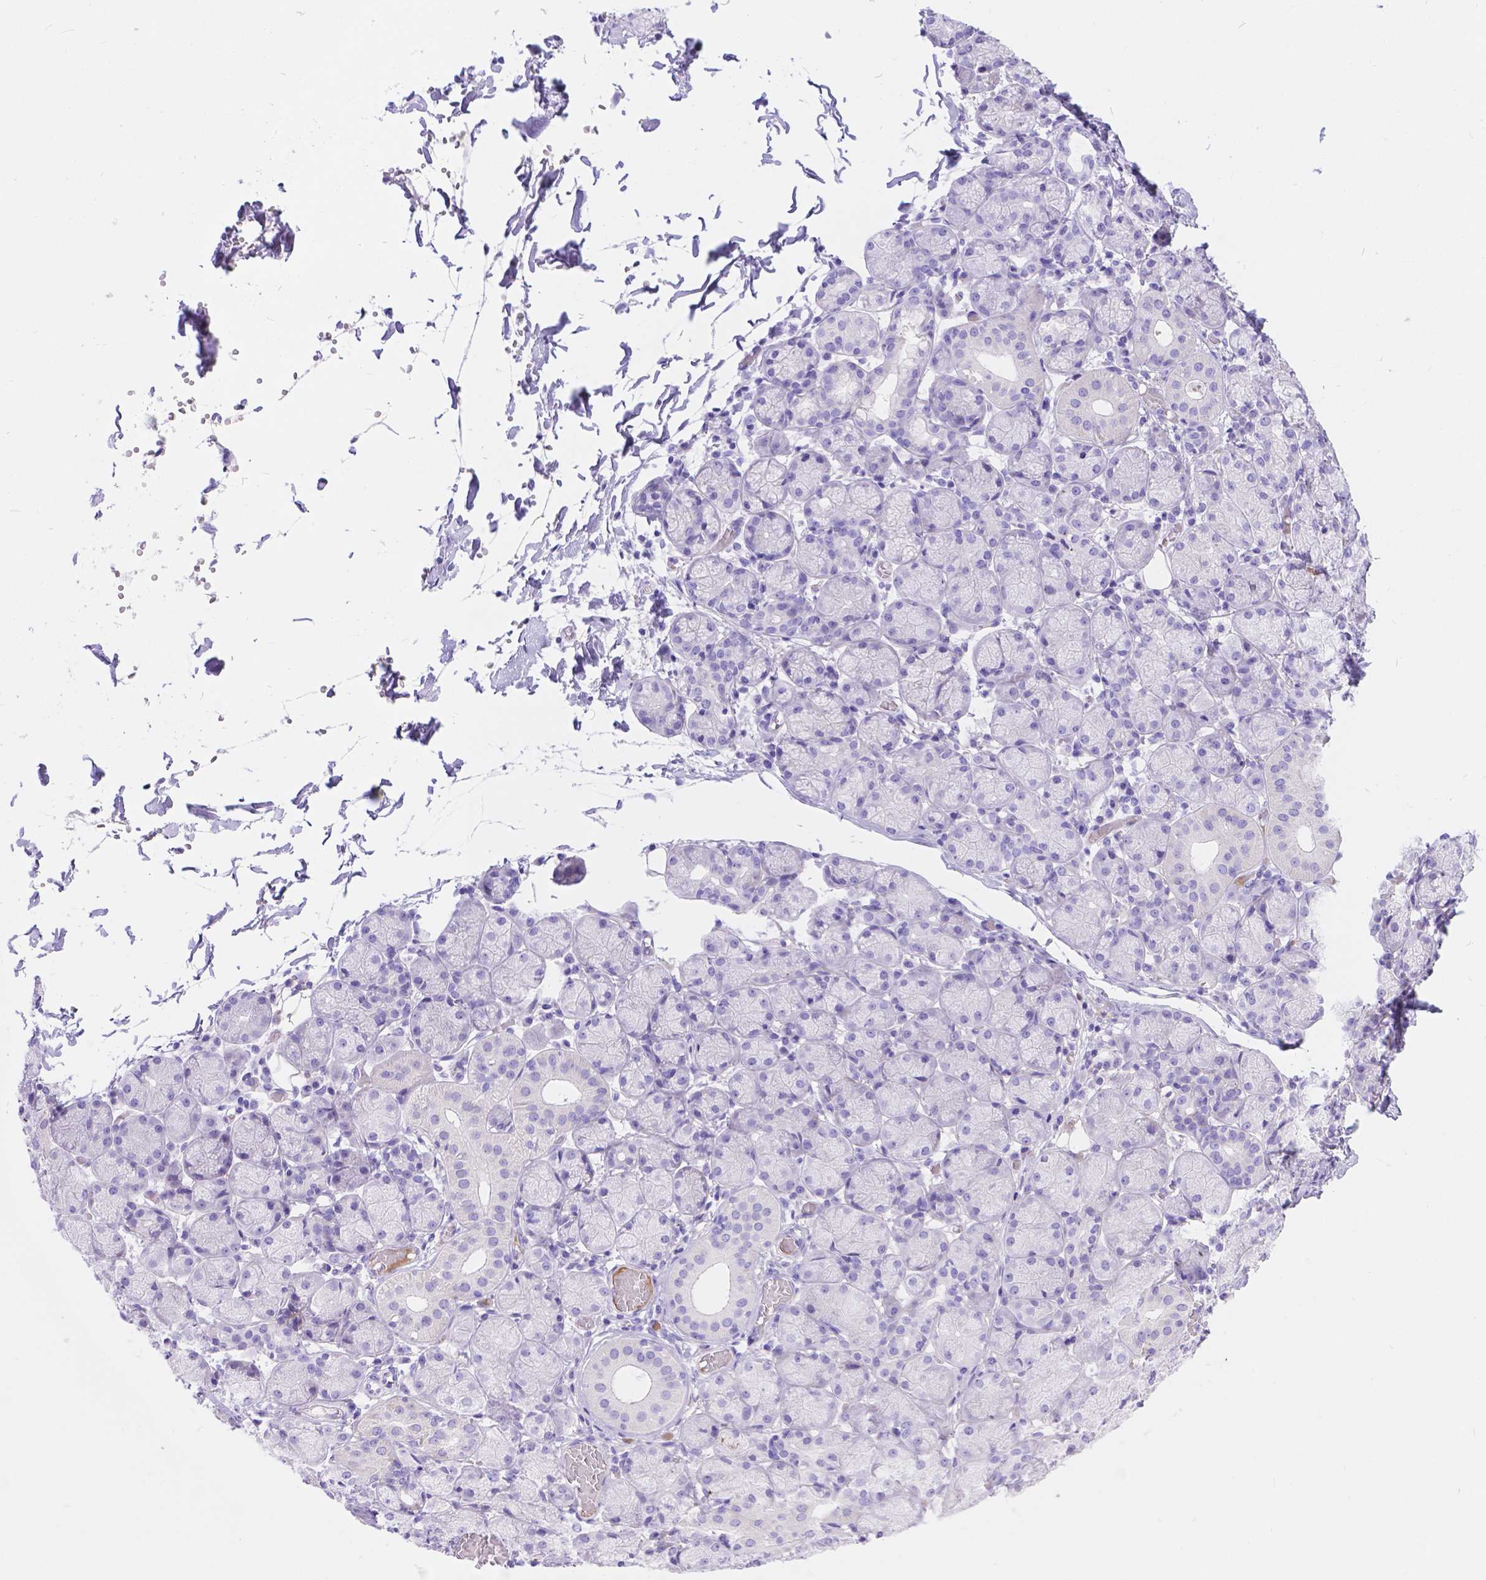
{"staining": {"intensity": "negative", "quantity": "none", "location": "none"}, "tissue": "salivary gland", "cell_type": "Glandular cells", "image_type": "normal", "snomed": [{"axis": "morphology", "description": "Normal tissue, NOS"}, {"axis": "topography", "description": "Salivary gland"}, {"axis": "topography", "description": "Peripheral nerve tissue"}], "caption": "Immunohistochemistry histopathology image of unremarkable salivary gland: human salivary gland stained with DAB (3,3'-diaminobenzidine) reveals no significant protein expression in glandular cells.", "gene": "KLHL10", "patient": {"sex": "female", "age": 24}}